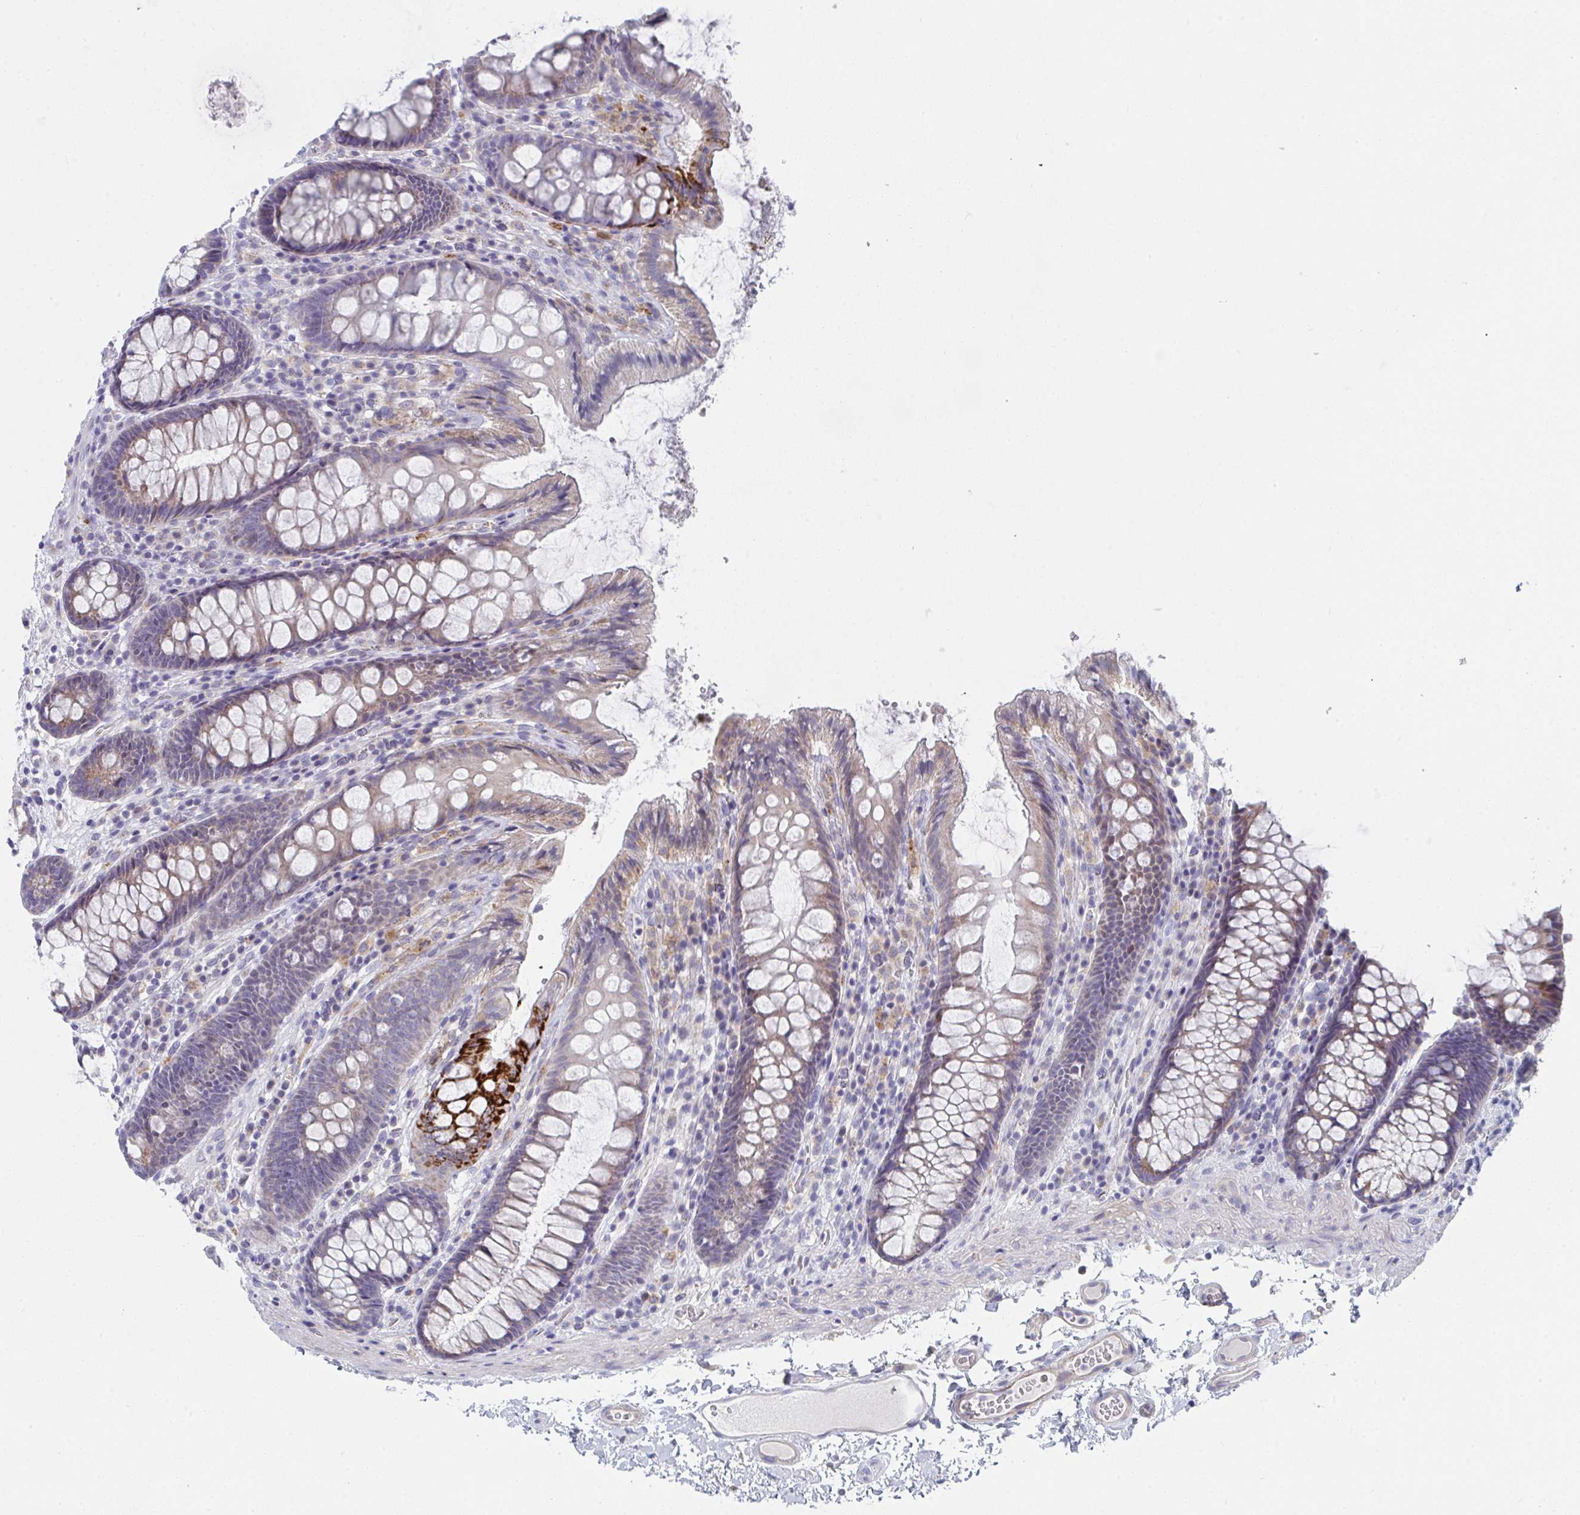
{"staining": {"intensity": "moderate", "quantity": "<25%", "location": "cytoplasmic/membranous"}, "tissue": "colon", "cell_type": "Endothelial cells", "image_type": "normal", "snomed": [{"axis": "morphology", "description": "Normal tissue, NOS"}, {"axis": "topography", "description": "Colon"}], "caption": "Immunohistochemical staining of normal human colon displays <25% levels of moderate cytoplasmic/membranous protein positivity in approximately <25% of endothelial cells.", "gene": "VWDE", "patient": {"sex": "male", "age": 84}}